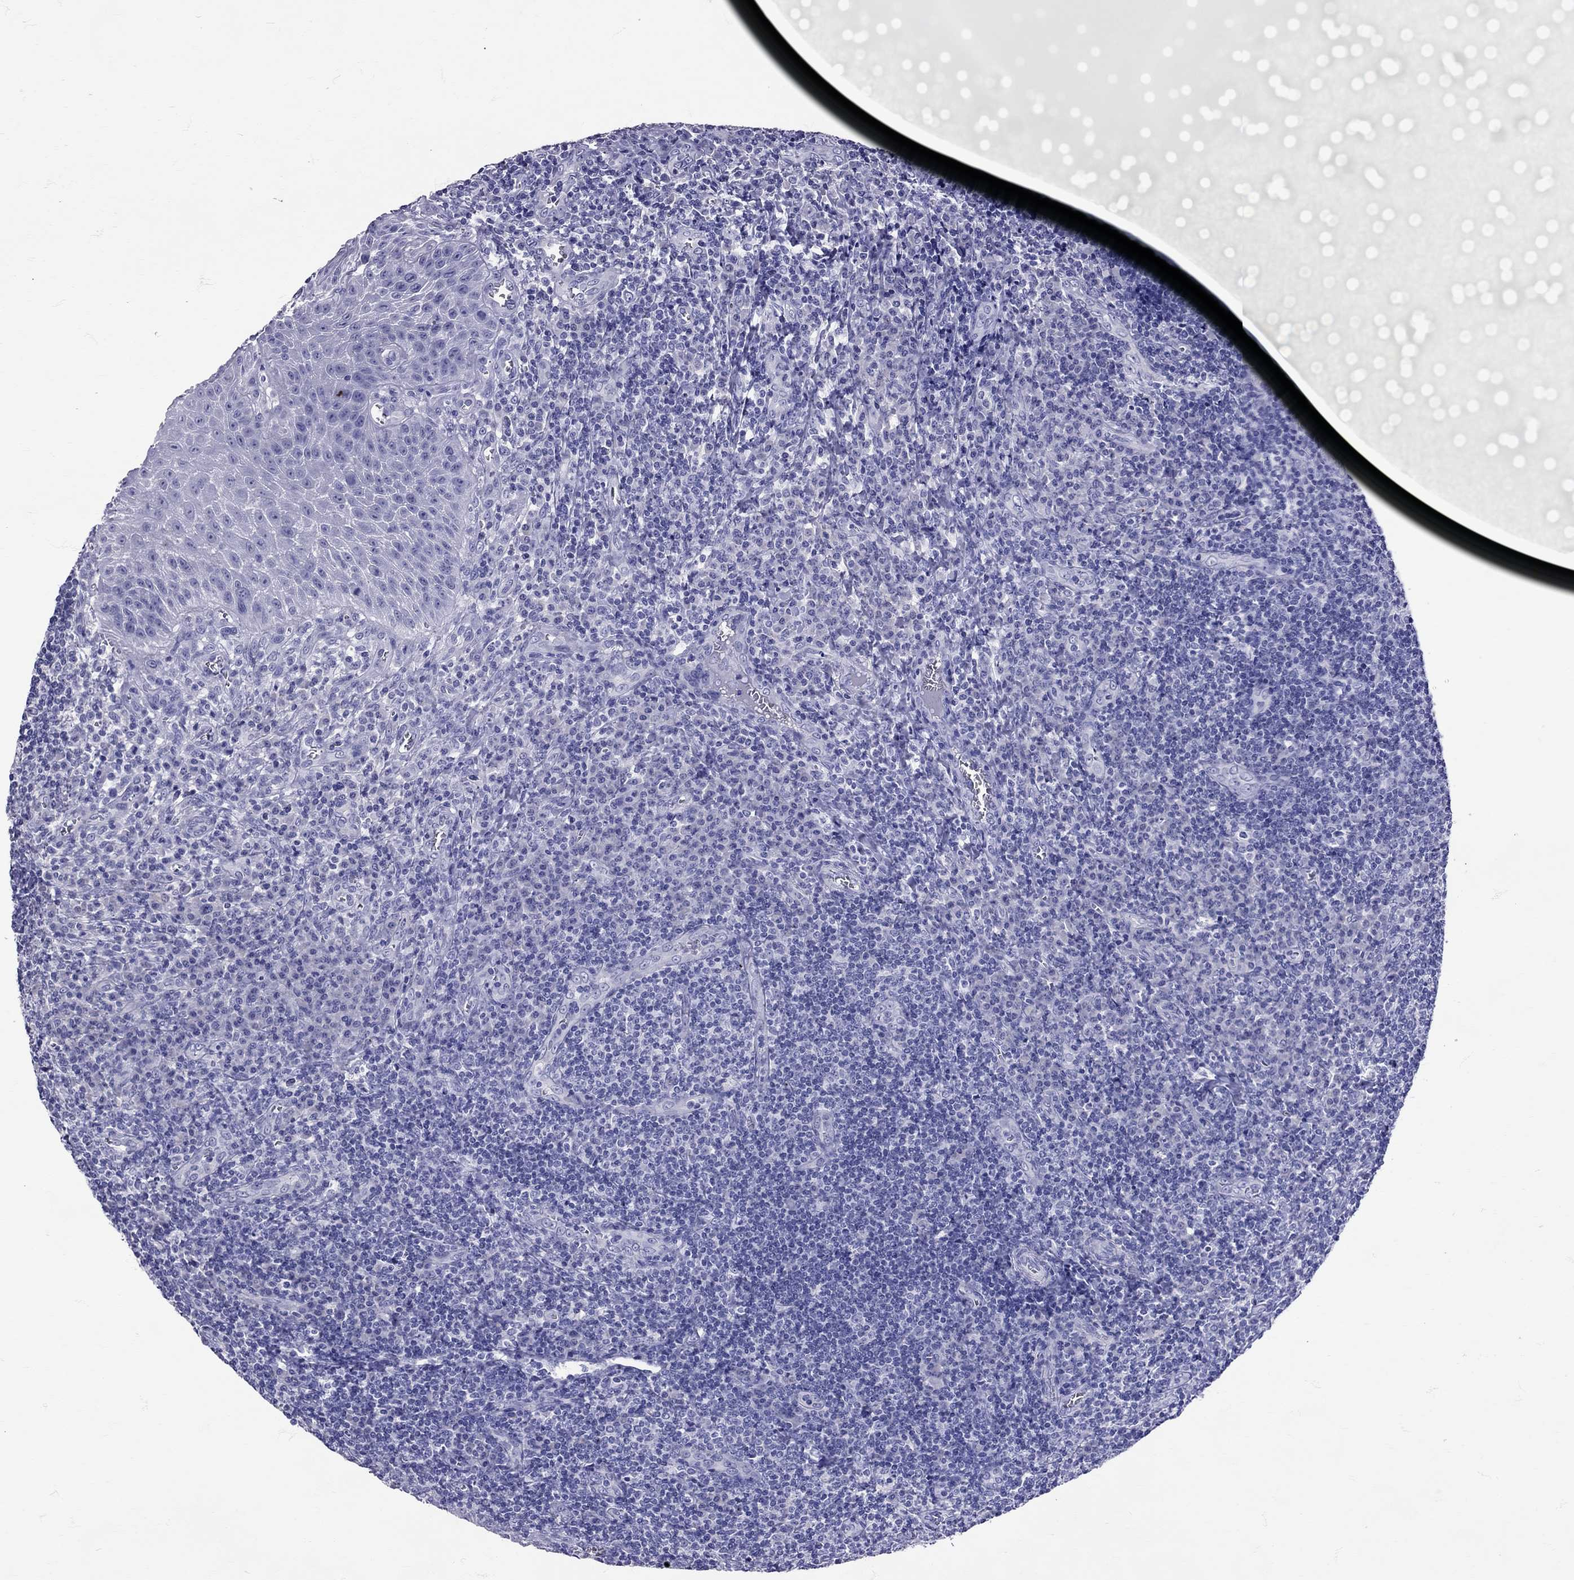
{"staining": {"intensity": "negative", "quantity": "none", "location": "none"}, "tissue": "tonsil", "cell_type": "Germinal center cells", "image_type": "normal", "snomed": [{"axis": "morphology", "description": "Normal tissue, NOS"}, {"axis": "topography", "description": "Tonsil"}], "caption": "This is a photomicrograph of immunohistochemistry (IHC) staining of unremarkable tonsil, which shows no staining in germinal center cells.", "gene": "AVP", "patient": {"sex": "male", "age": 33}}